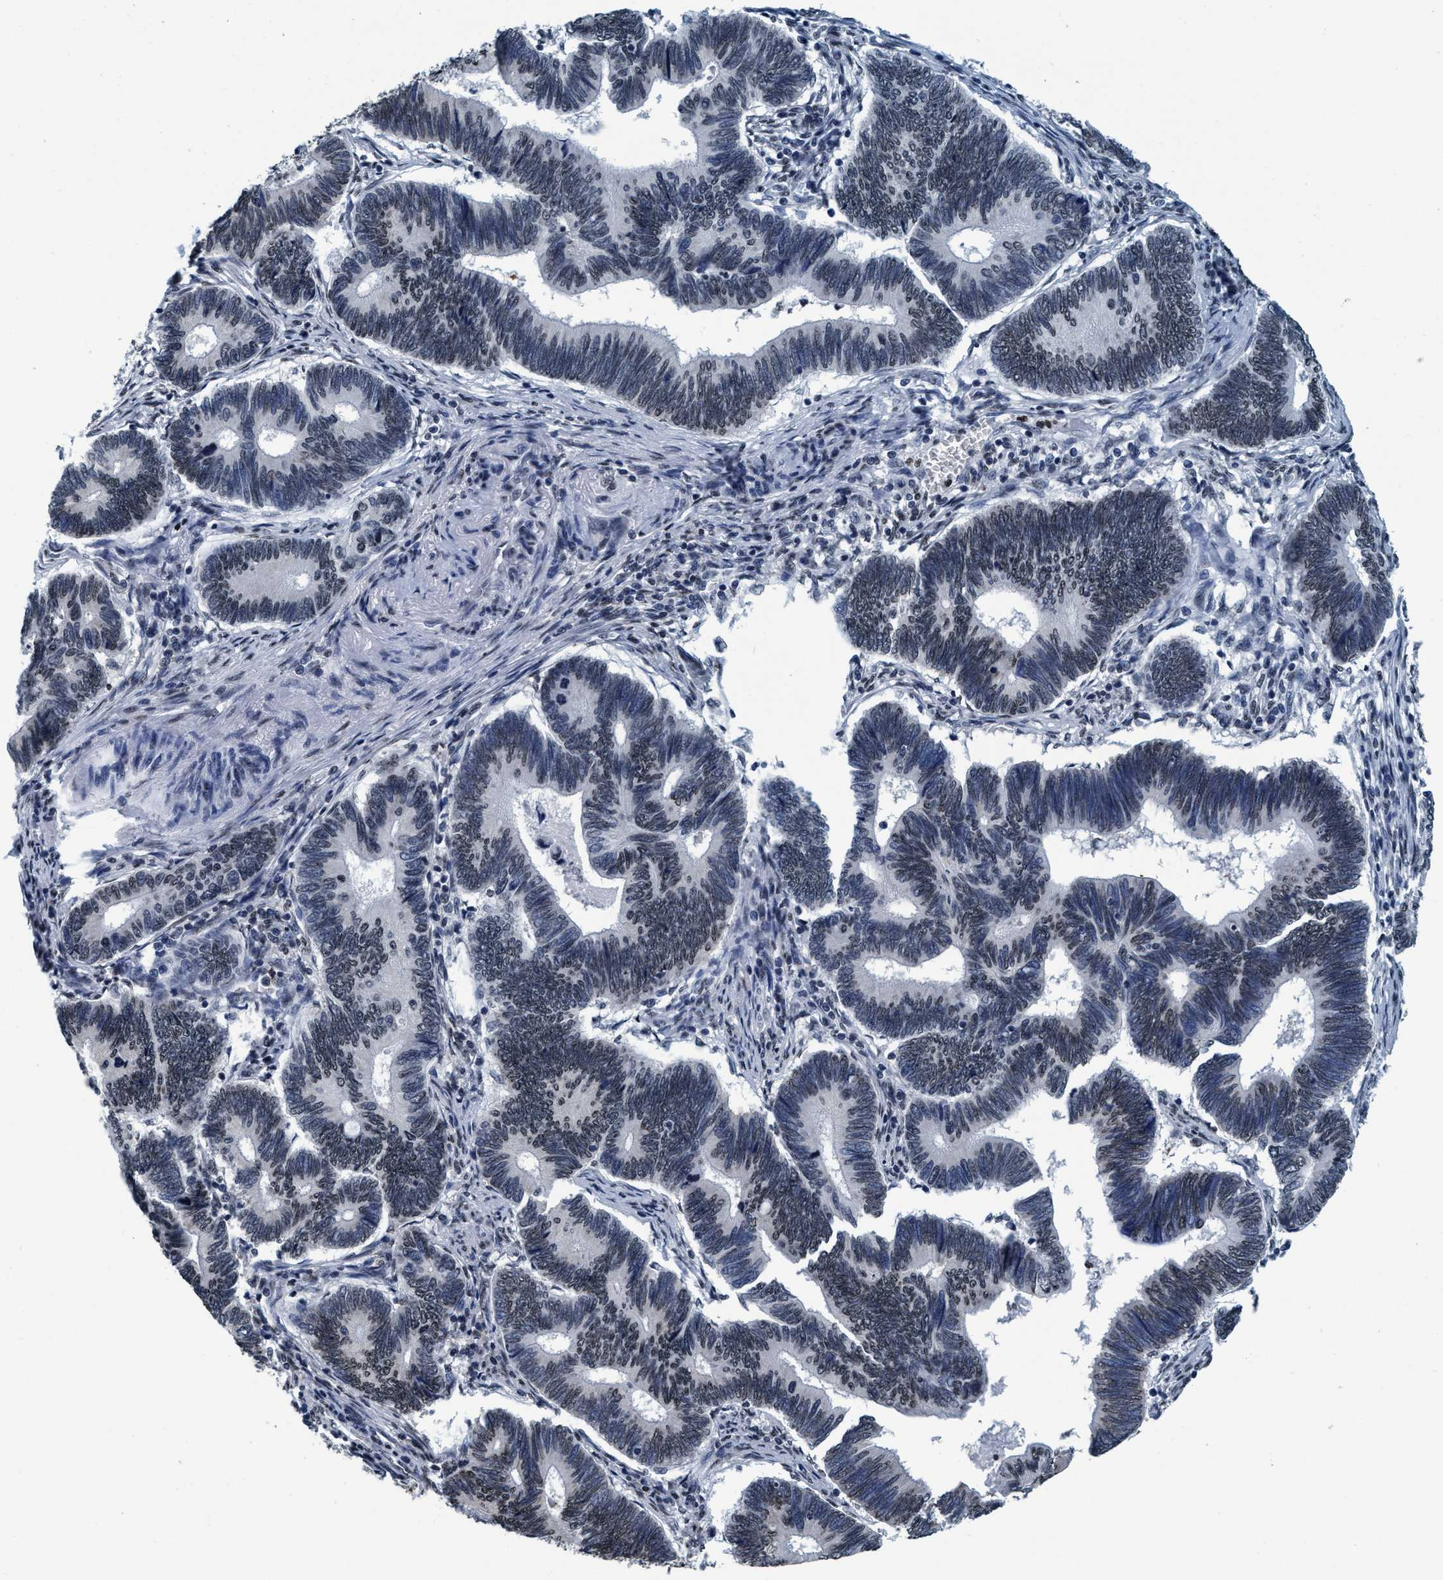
{"staining": {"intensity": "weak", "quantity": ">75%", "location": "nuclear"}, "tissue": "pancreatic cancer", "cell_type": "Tumor cells", "image_type": "cancer", "snomed": [{"axis": "morphology", "description": "Adenocarcinoma, NOS"}, {"axis": "topography", "description": "Pancreas"}], "caption": "This micrograph shows immunohistochemistry (IHC) staining of pancreatic cancer, with low weak nuclear positivity in about >75% of tumor cells.", "gene": "CCNE2", "patient": {"sex": "female", "age": 70}}